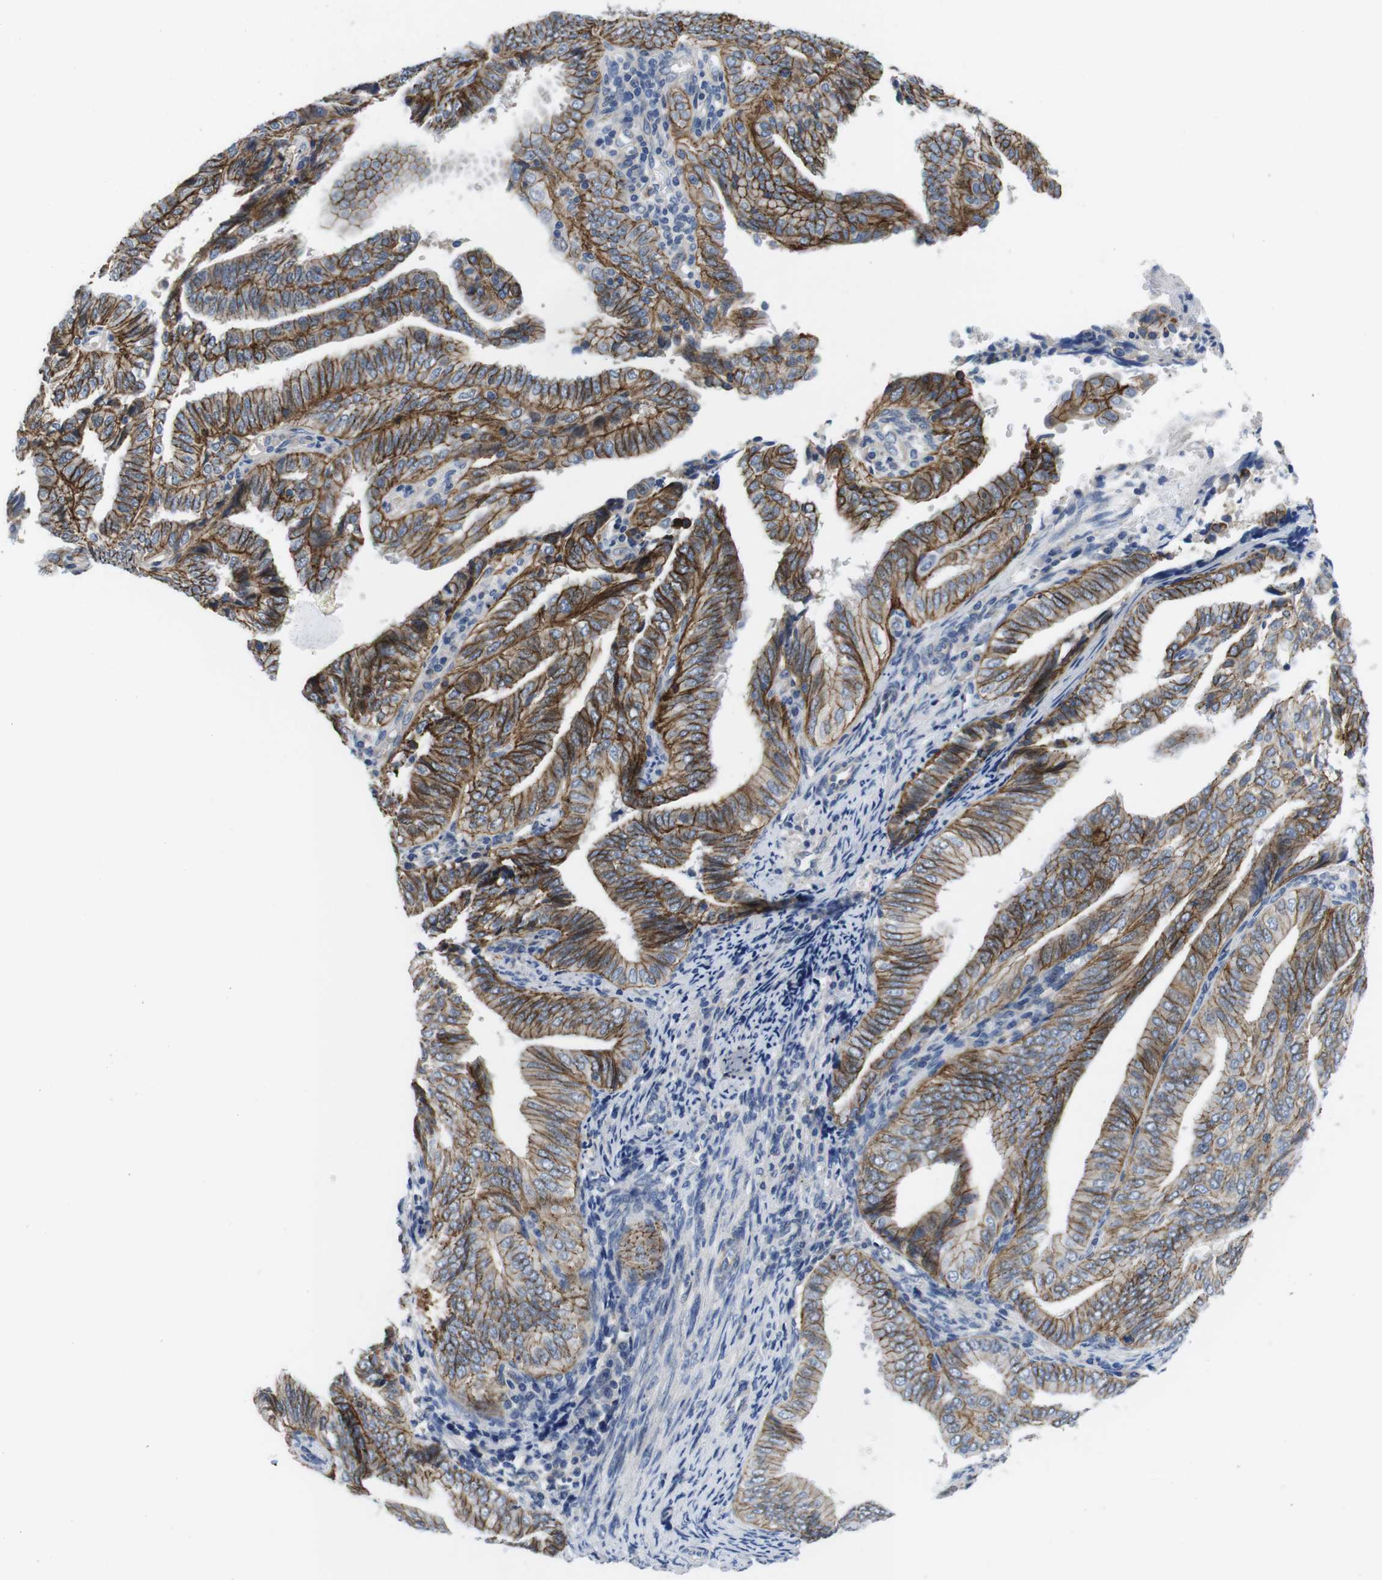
{"staining": {"intensity": "moderate", "quantity": "25%-75%", "location": "cytoplasmic/membranous"}, "tissue": "endometrial cancer", "cell_type": "Tumor cells", "image_type": "cancer", "snomed": [{"axis": "morphology", "description": "Adenocarcinoma, NOS"}, {"axis": "topography", "description": "Endometrium"}], "caption": "Human endometrial cancer stained with a brown dye demonstrates moderate cytoplasmic/membranous positive positivity in approximately 25%-75% of tumor cells.", "gene": "SCRIB", "patient": {"sex": "female", "age": 58}}